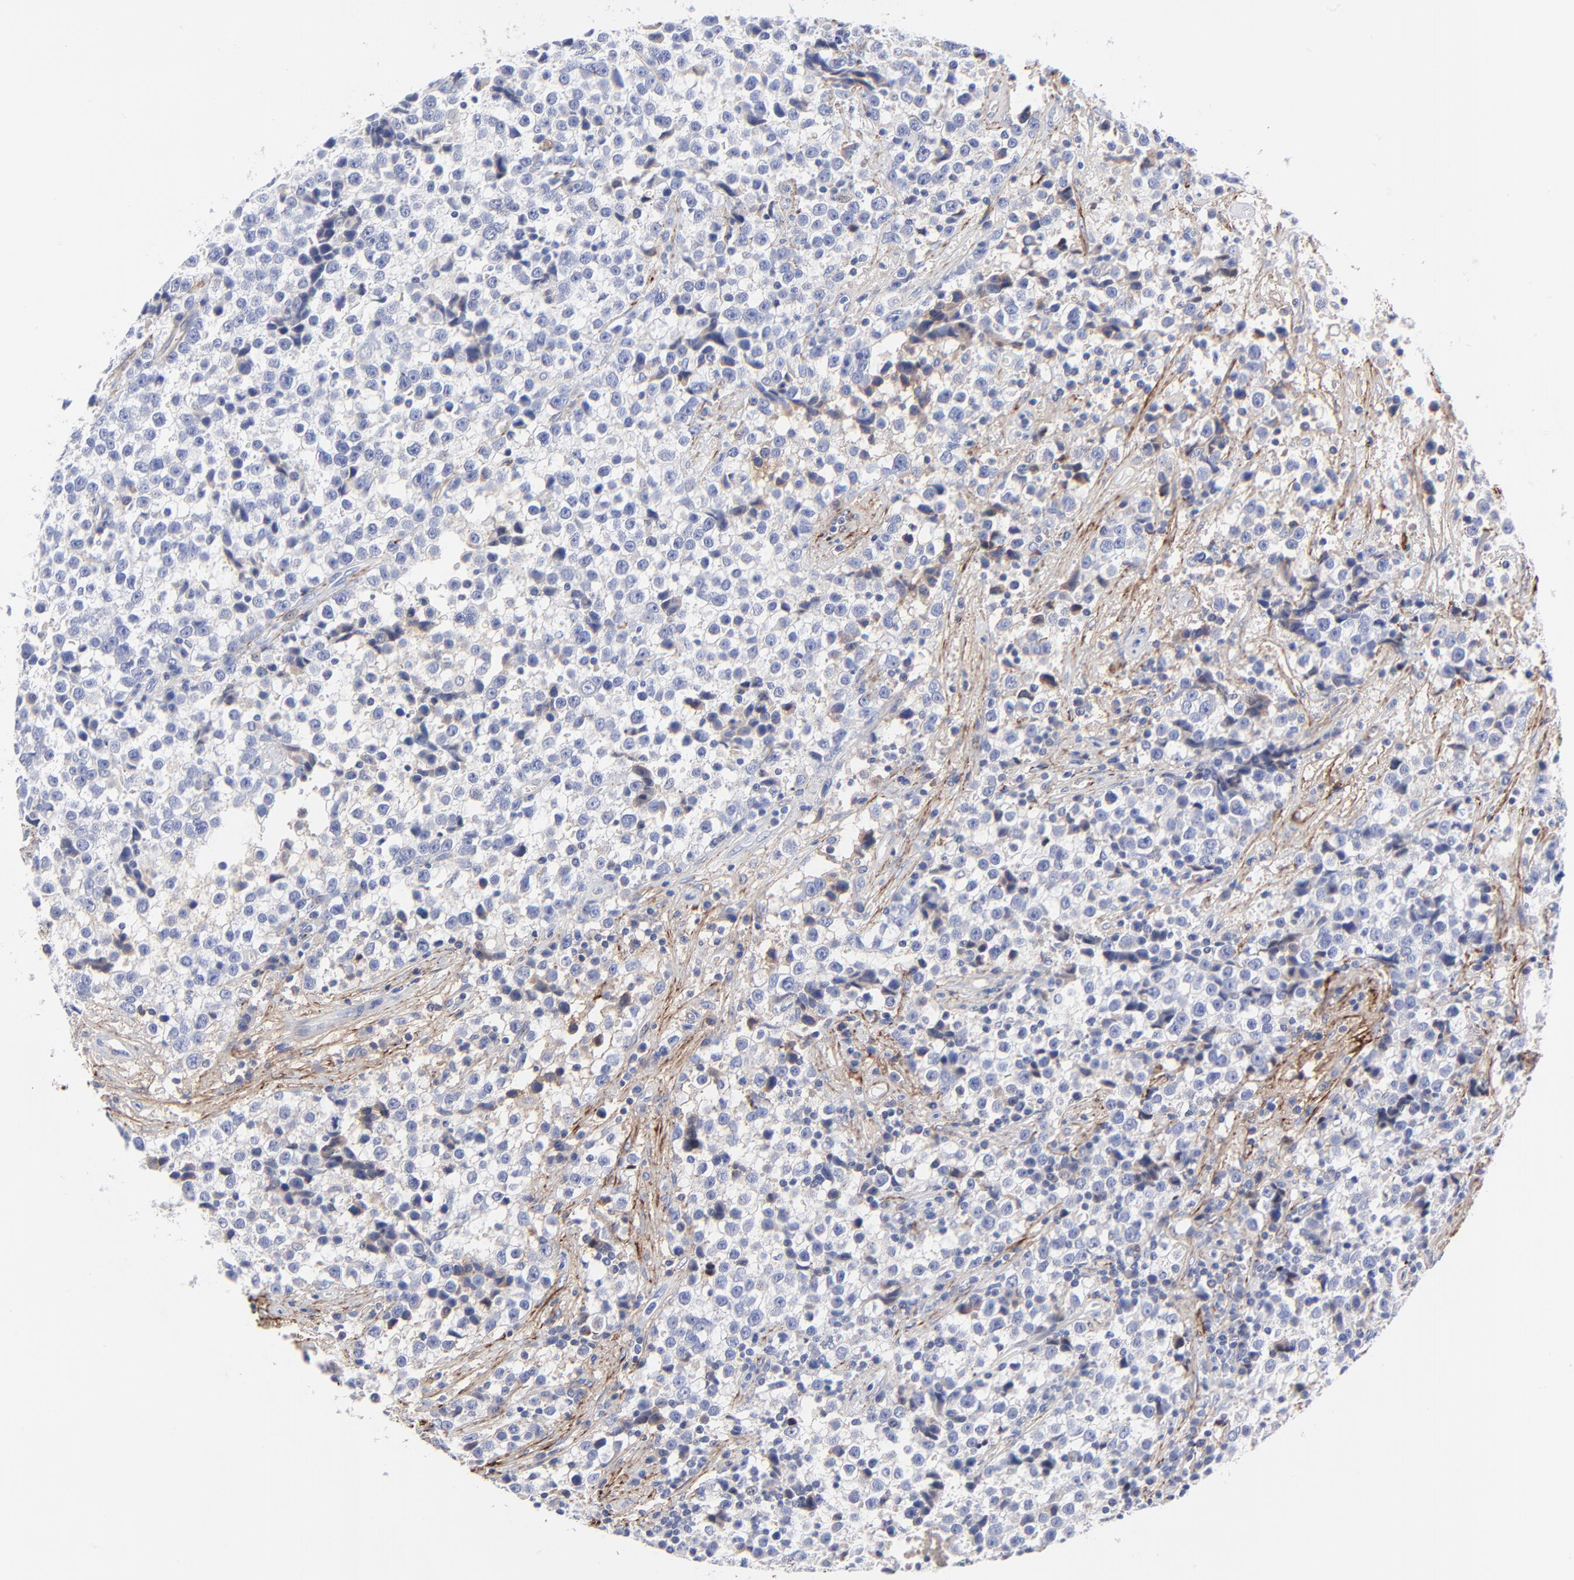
{"staining": {"intensity": "negative", "quantity": "none", "location": "none"}, "tissue": "testis cancer", "cell_type": "Tumor cells", "image_type": "cancer", "snomed": [{"axis": "morphology", "description": "Seminoma, NOS"}, {"axis": "topography", "description": "Testis"}], "caption": "This is an IHC image of human seminoma (testis). There is no positivity in tumor cells.", "gene": "FBLN2", "patient": {"sex": "male", "age": 38}}